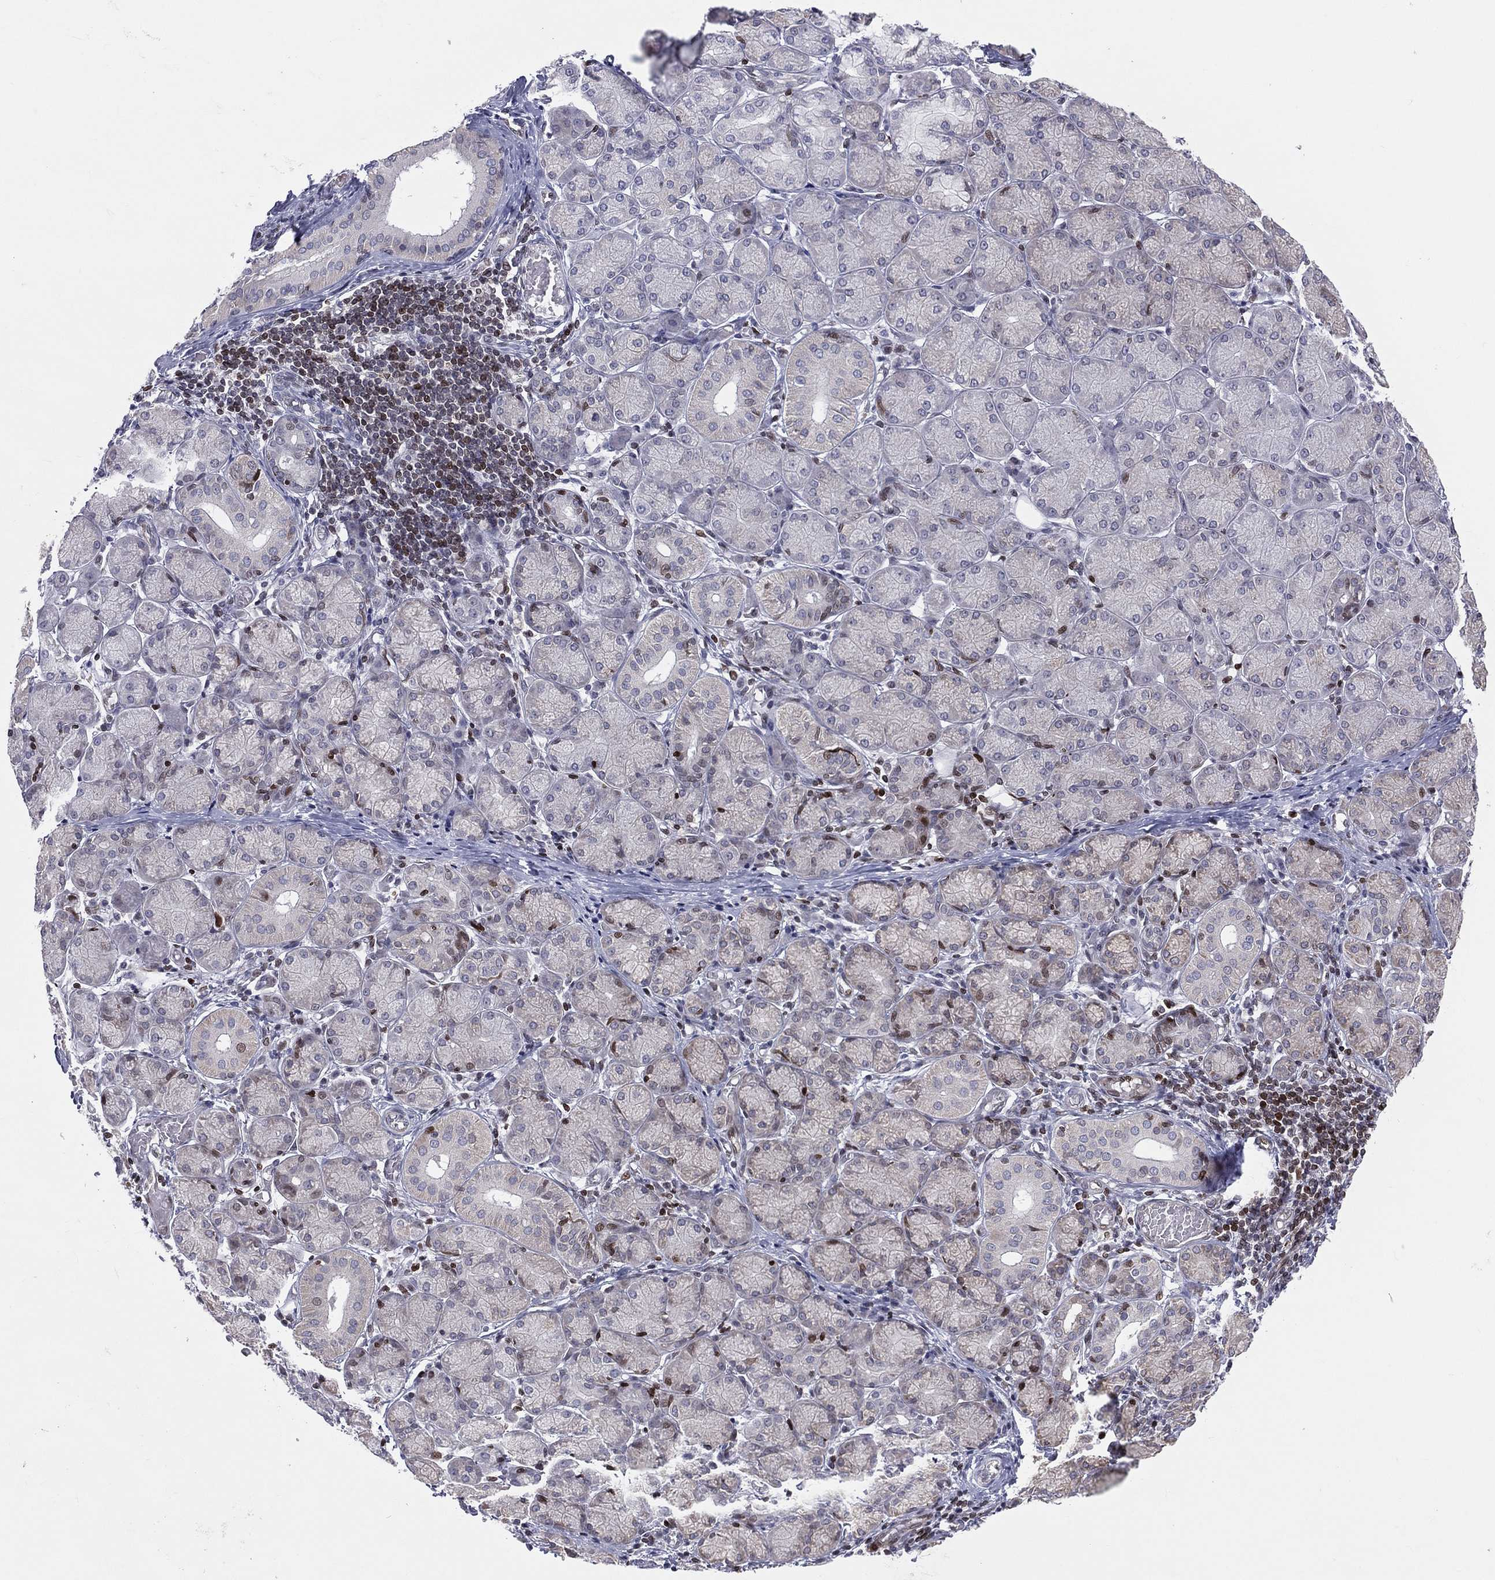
{"staining": {"intensity": "moderate", "quantity": "<25%", "location": "nuclear"}, "tissue": "salivary gland", "cell_type": "Glandular cells", "image_type": "normal", "snomed": [{"axis": "morphology", "description": "Normal tissue, NOS"}, {"axis": "topography", "description": "Salivary gland"}, {"axis": "topography", "description": "Peripheral nerve tissue"}], "caption": "Protein analysis of benign salivary gland displays moderate nuclear expression in approximately <25% of glandular cells.", "gene": "DBF4B", "patient": {"sex": "female", "age": 24}}